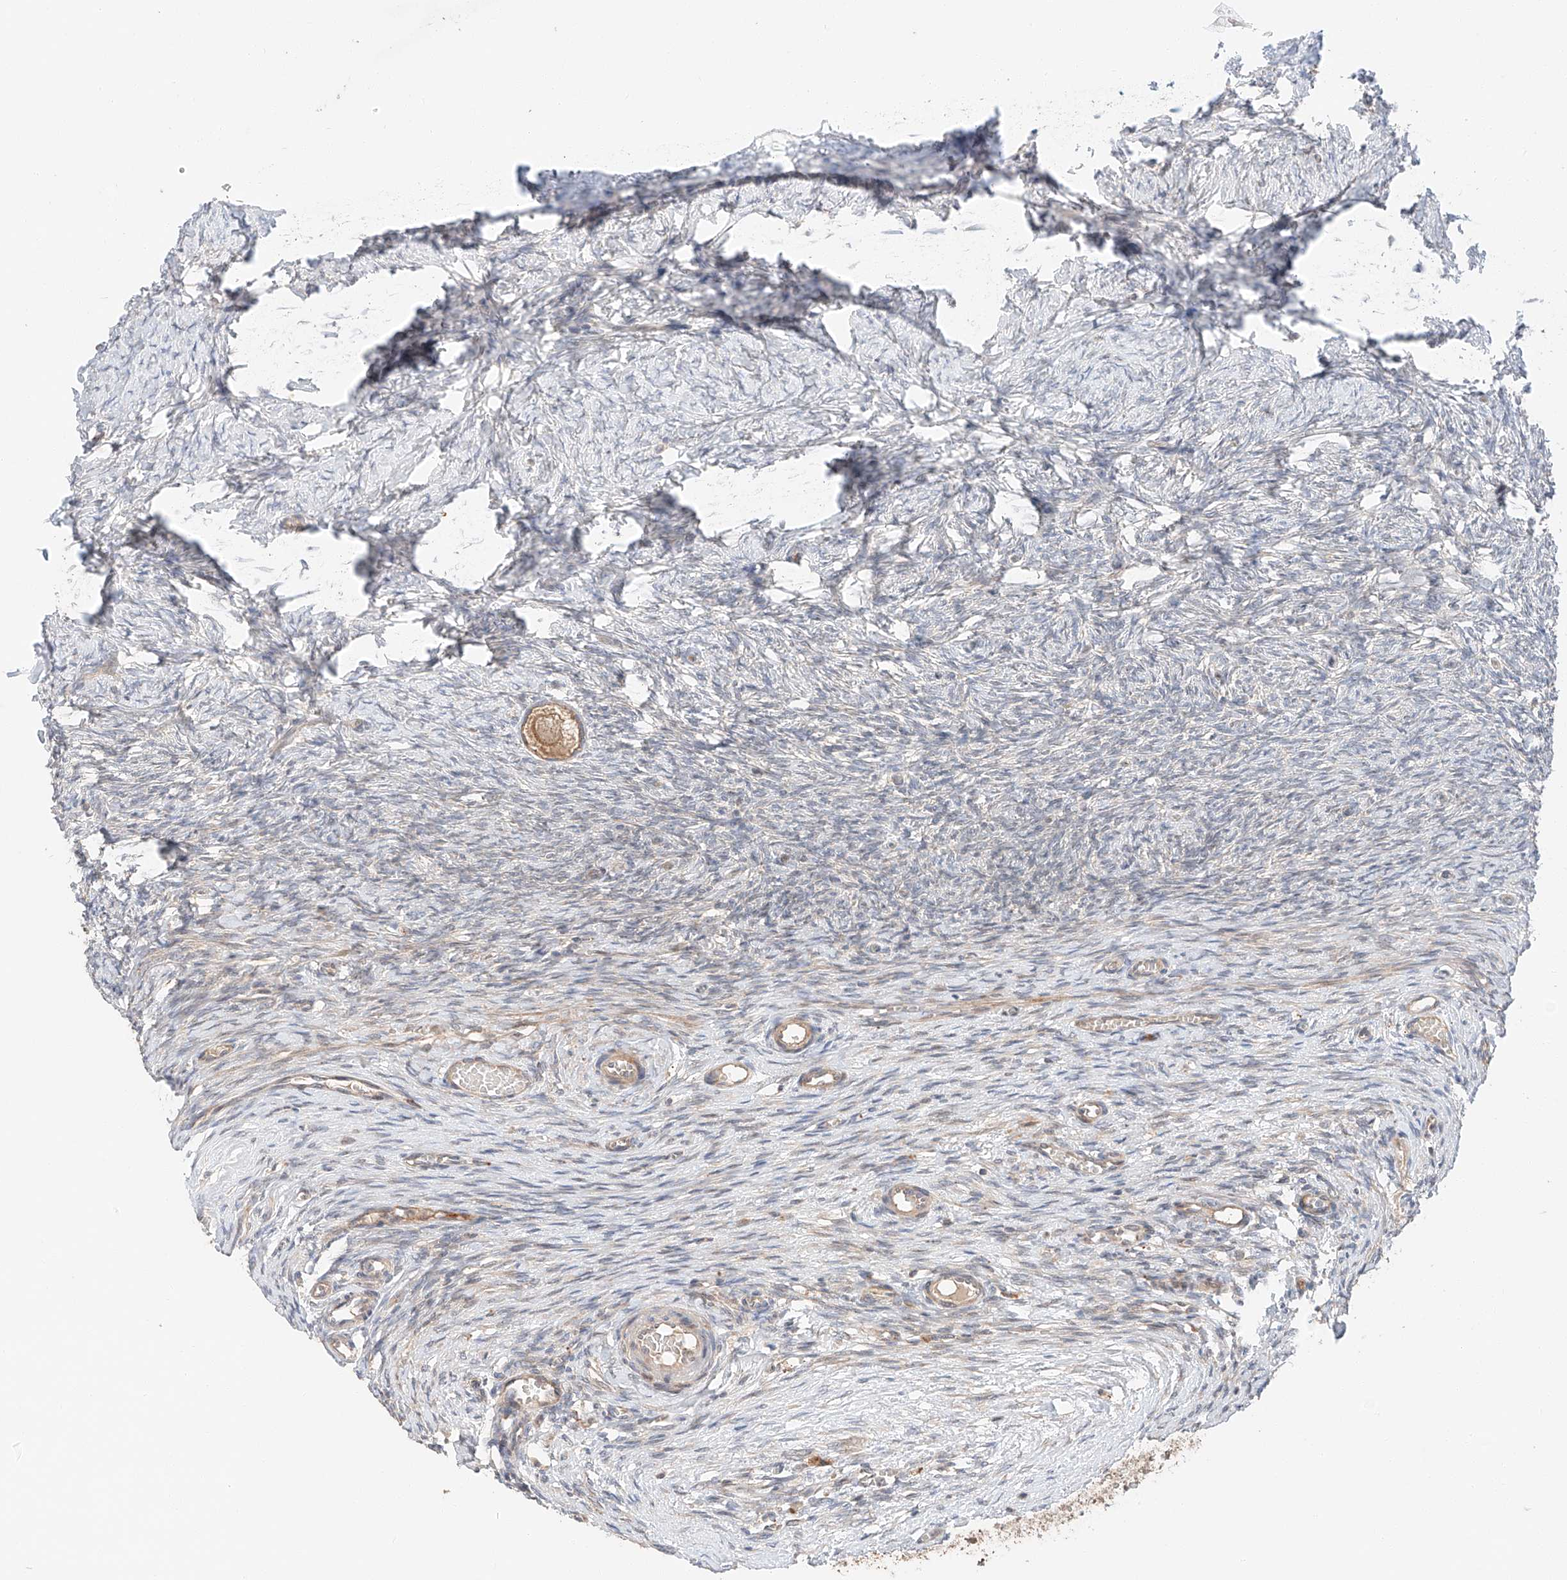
{"staining": {"intensity": "moderate", "quantity": ">75%", "location": "cytoplasmic/membranous"}, "tissue": "ovary", "cell_type": "Follicle cells", "image_type": "normal", "snomed": [{"axis": "morphology", "description": "Adenocarcinoma, NOS"}, {"axis": "topography", "description": "Endometrium"}], "caption": "Ovary stained for a protein reveals moderate cytoplasmic/membranous positivity in follicle cells. The protein is shown in brown color, while the nuclei are stained blue.", "gene": "XPNPEP1", "patient": {"sex": "female", "age": 32}}